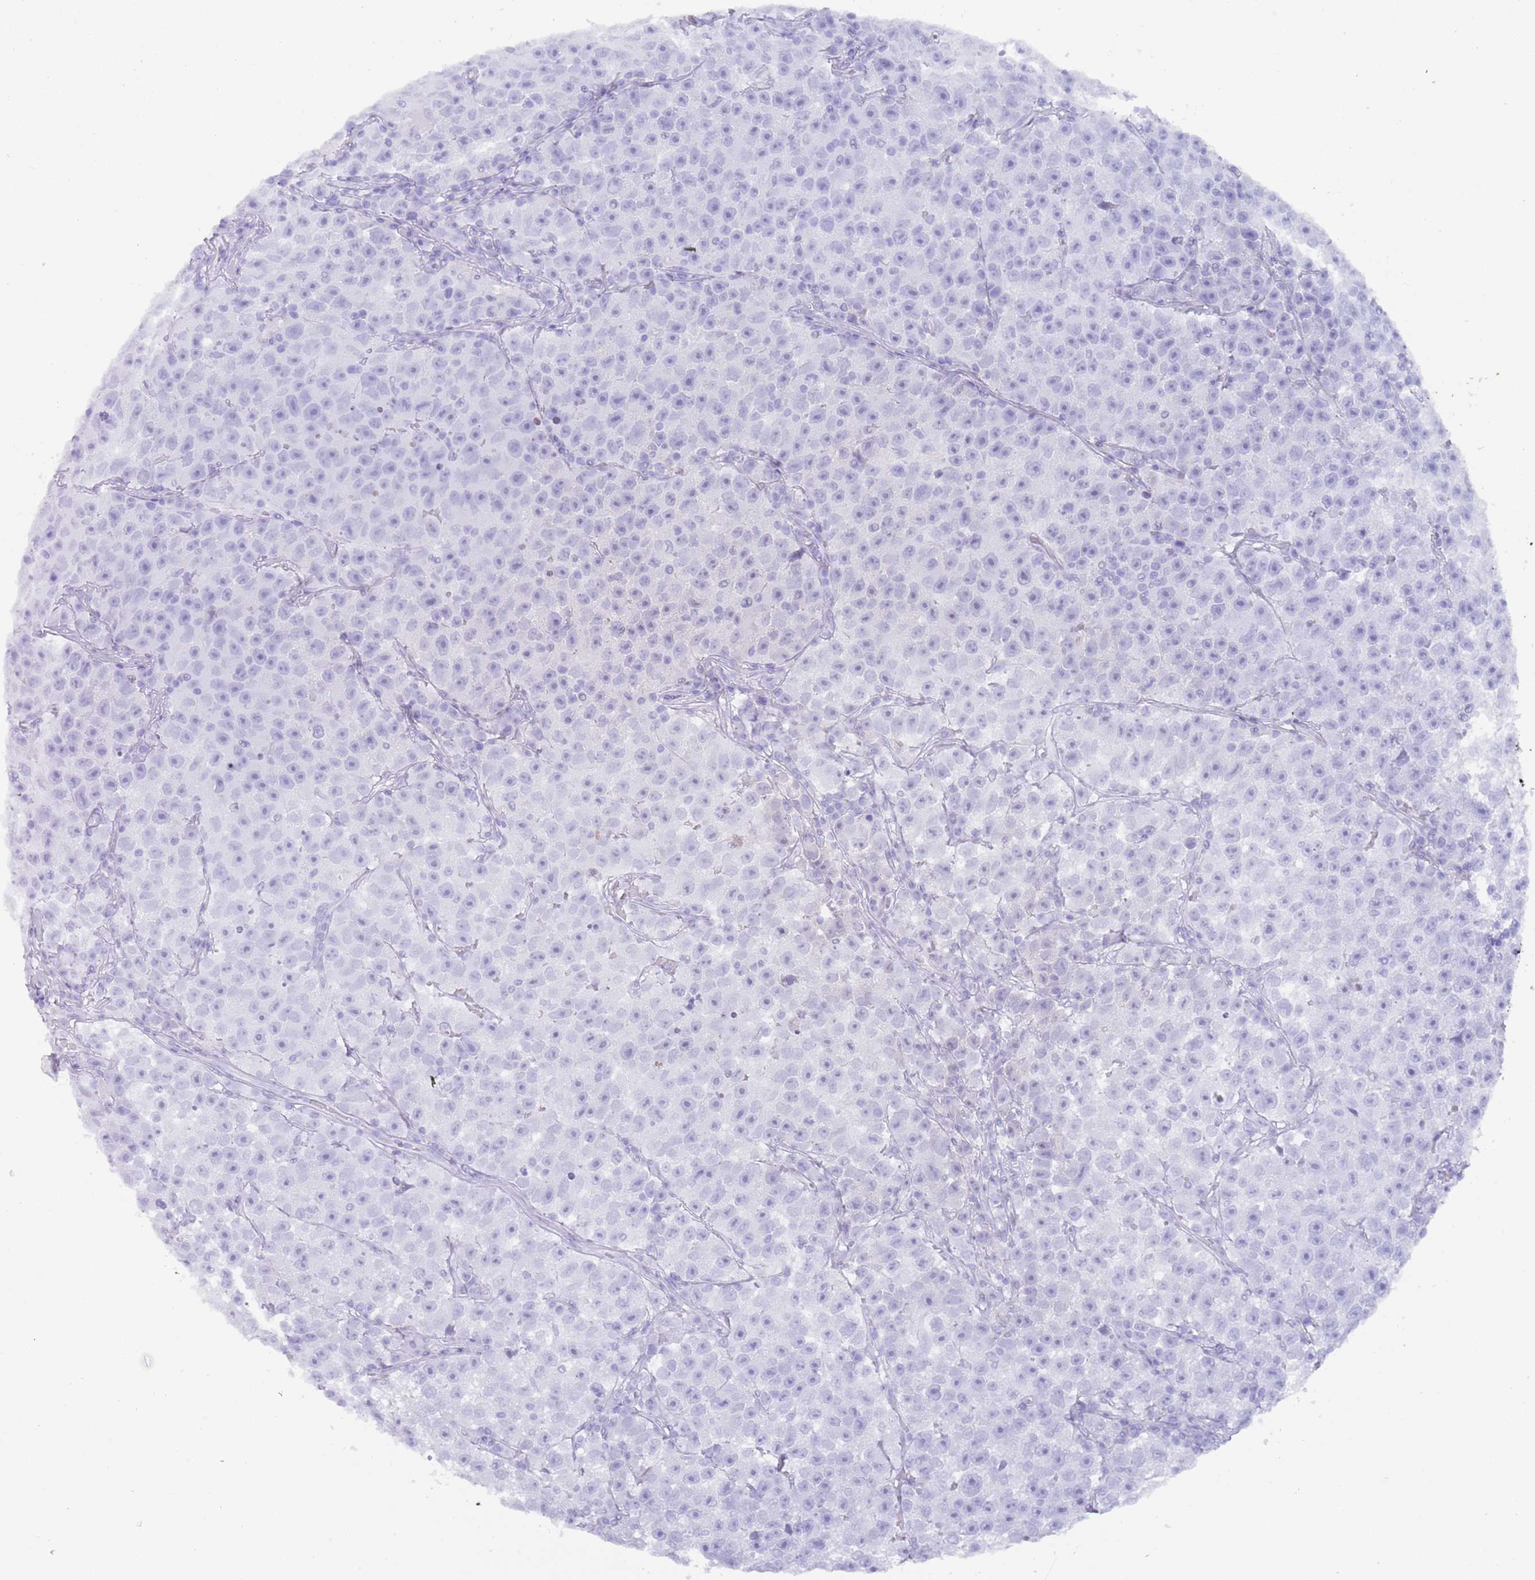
{"staining": {"intensity": "negative", "quantity": "none", "location": "none"}, "tissue": "testis cancer", "cell_type": "Tumor cells", "image_type": "cancer", "snomed": [{"axis": "morphology", "description": "Seminoma, NOS"}, {"axis": "topography", "description": "Testis"}], "caption": "The immunohistochemistry histopathology image has no significant expression in tumor cells of seminoma (testis) tissue.", "gene": "HDAC8", "patient": {"sex": "male", "age": 22}}